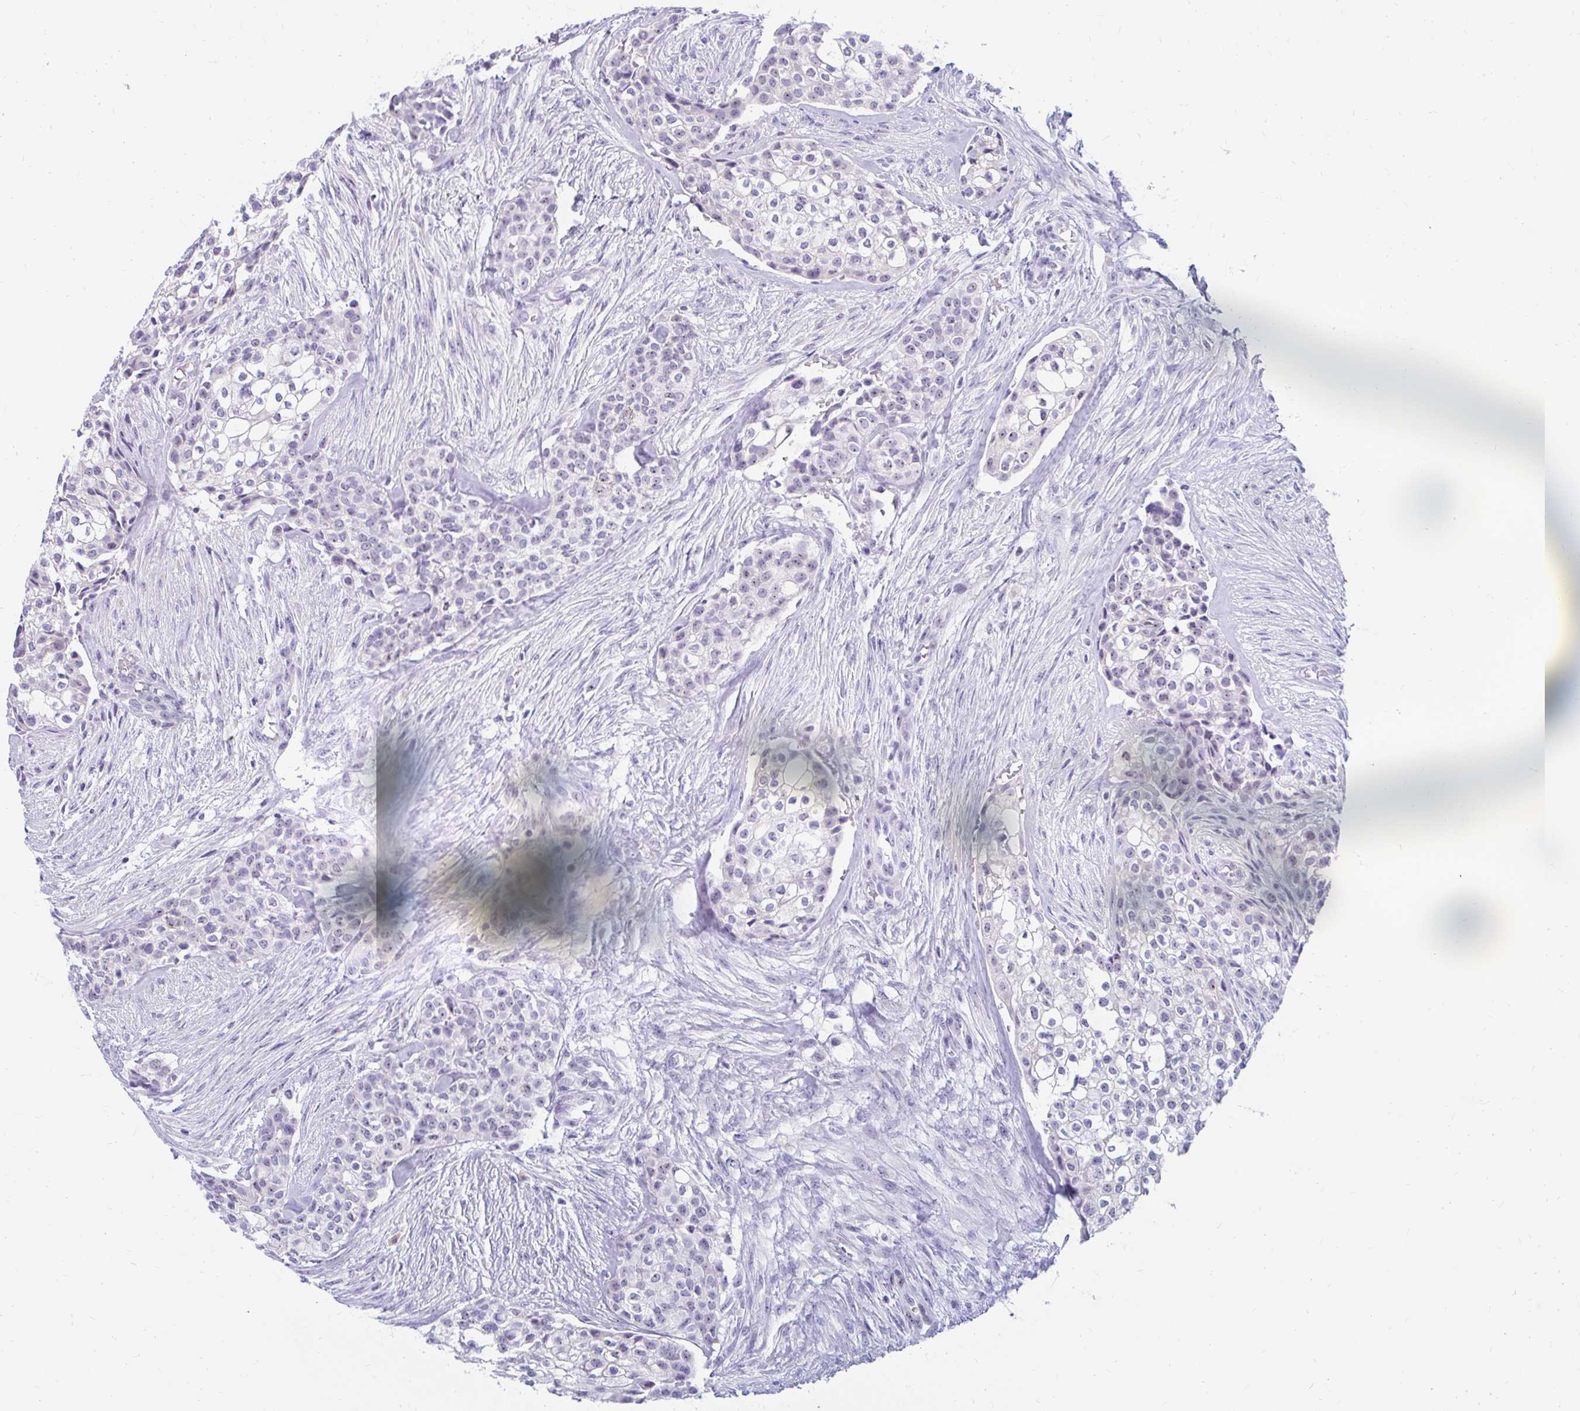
{"staining": {"intensity": "weak", "quantity": "<25%", "location": "nuclear"}, "tissue": "head and neck cancer", "cell_type": "Tumor cells", "image_type": "cancer", "snomed": [{"axis": "morphology", "description": "Adenocarcinoma, NOS"}, {"axis": "topography", "description": "Head-Neck"}], "caption": "This histopathology image is of head and neck cancer (adenocarcinoma) stained with immunohistochemistry (IHC) to label a protein in brown with the nuclei are counter-stained blue. There is no positivity in tumor cells.", "gene": "FTSJ3", "patient": {"sex": "male", "age": 81}}